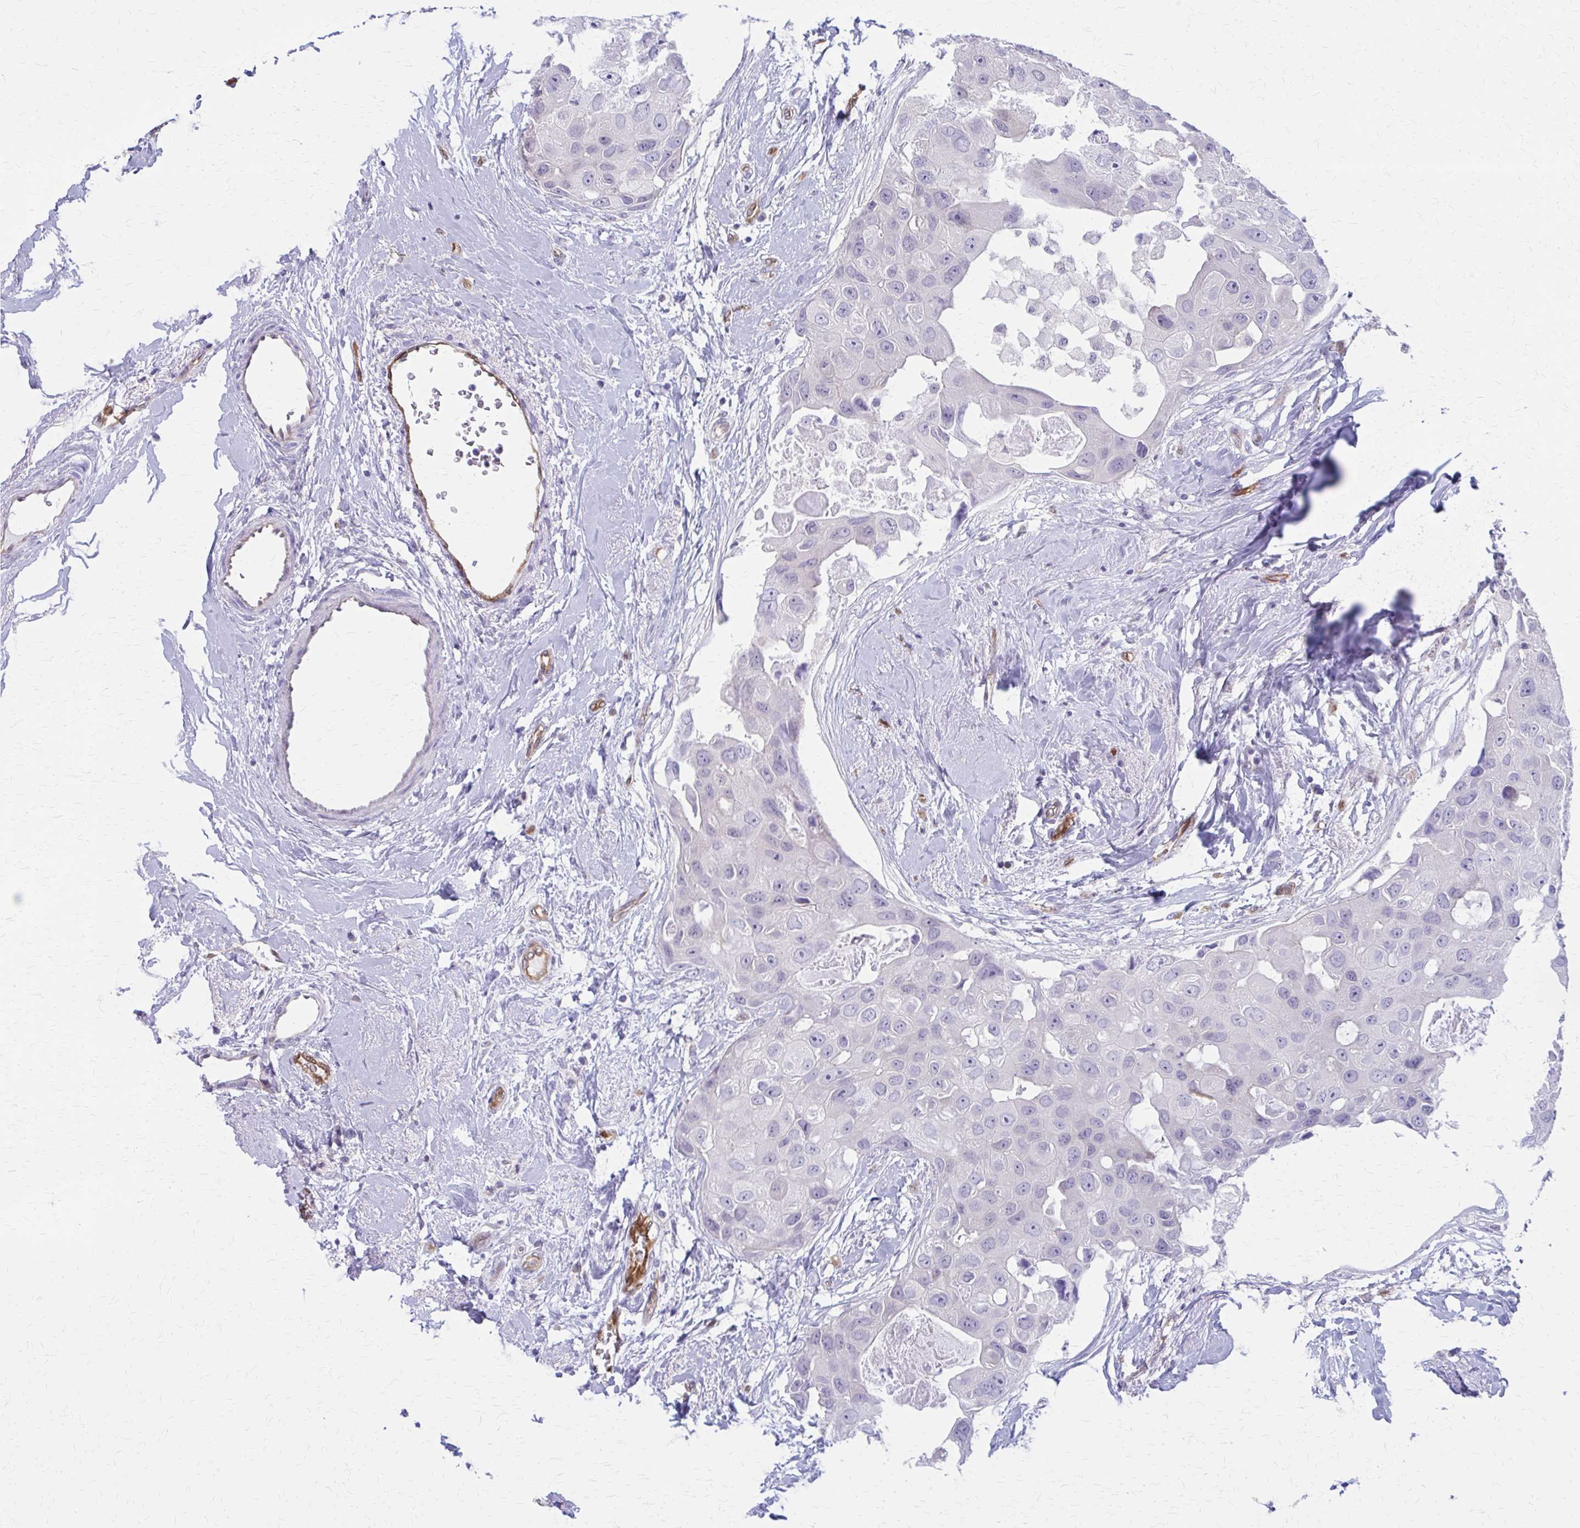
{"staining": {"intensity": "negative", "quantity": "none", "location": "none"}, "tissue": "breast cancer", "cell_type": "Tumor cells", "image_type": "cancer", "snomed": [{"axis": "morphology", "description": "Duct carcinoma"}, {"axis": "topography", "description": "Breast"}], "caption": "Tumor cells show no significant protein staining in breast cancer.", "gene": "CLIC2", "patient": {"sex": "female", "age": 43}}